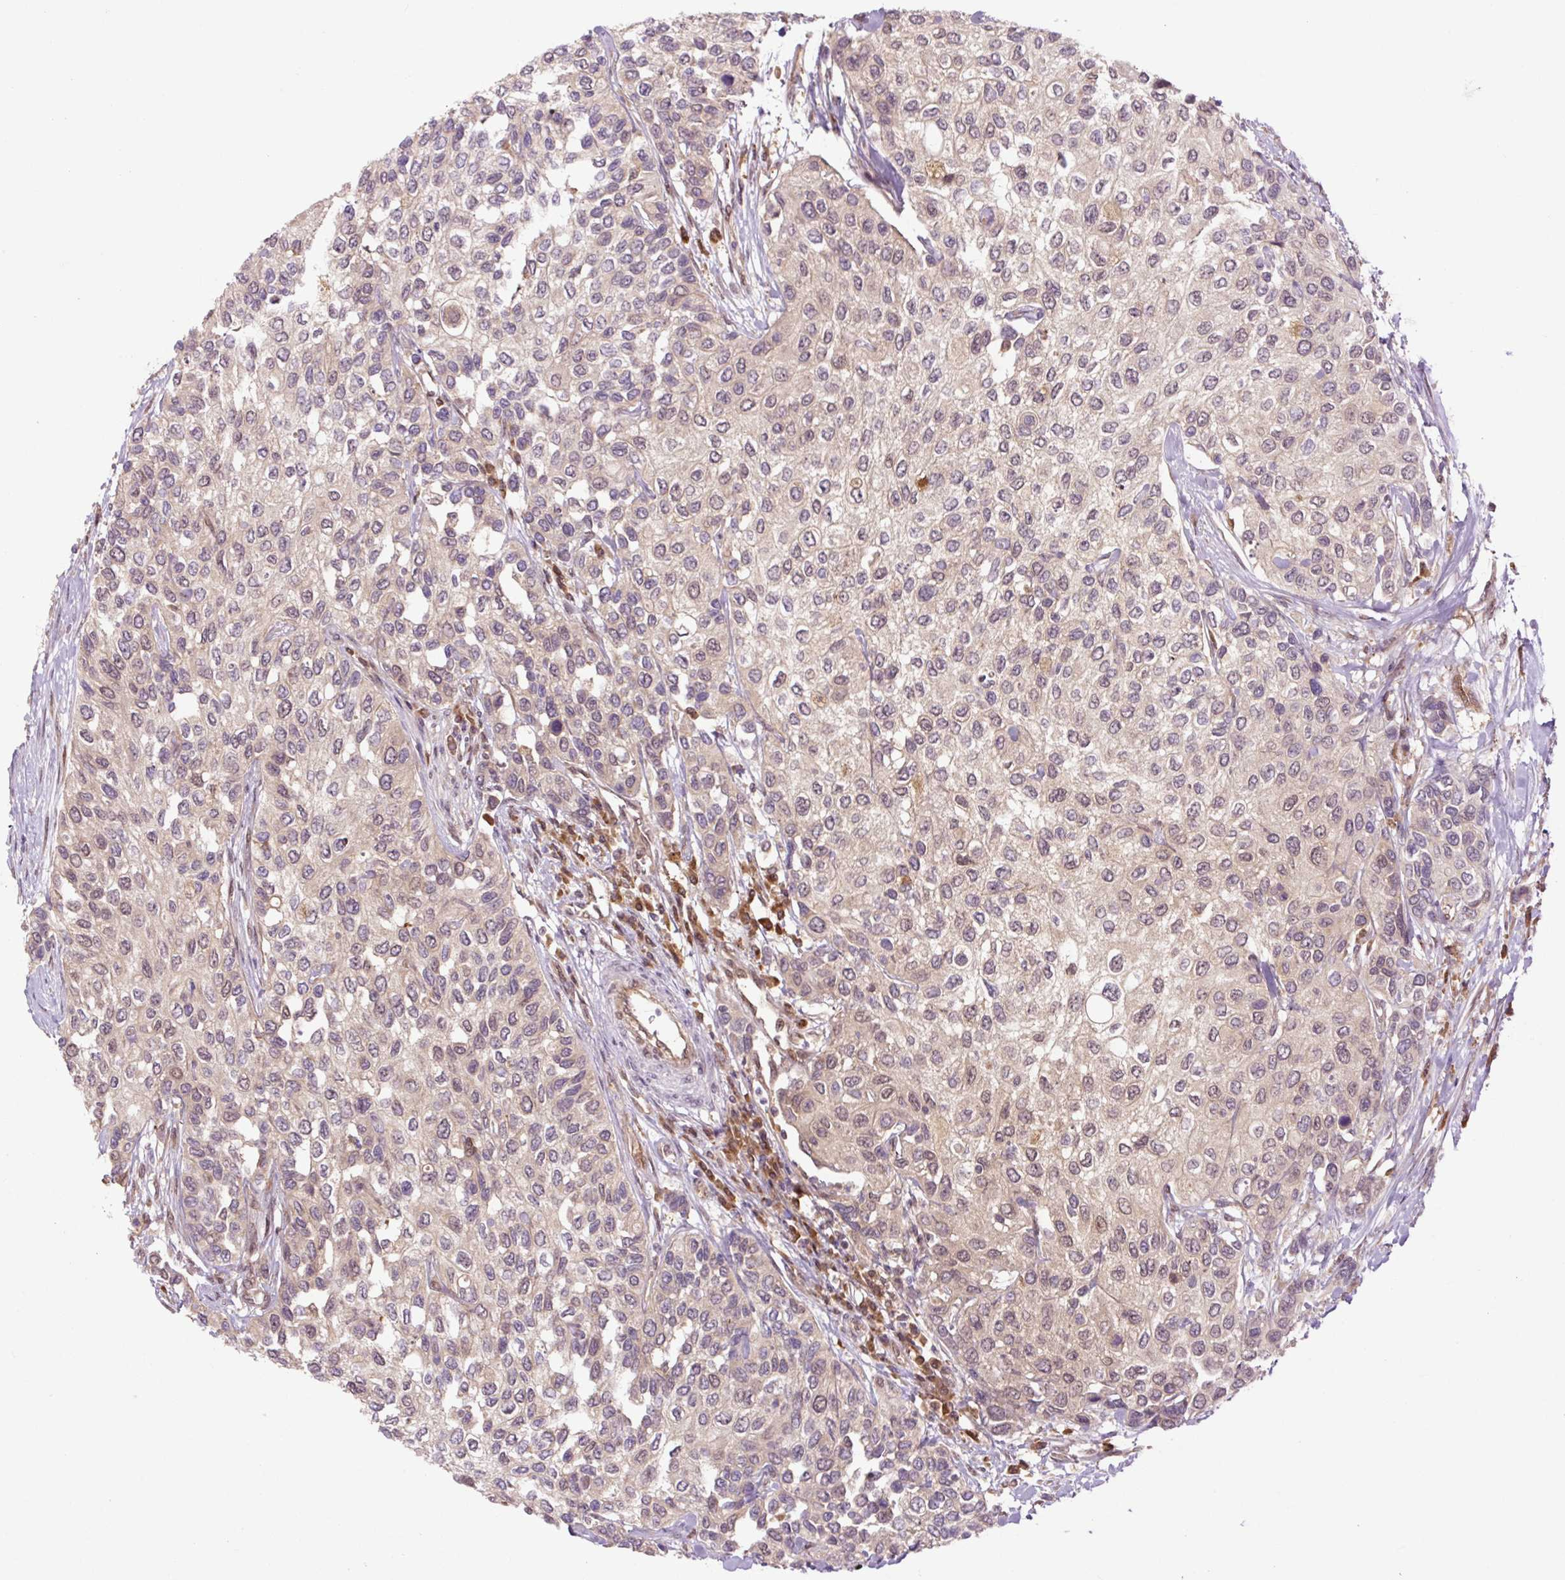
{"staining": {"intensity": "weak", "quantity": "<25%", "location": "cytoplasmic/membranous,nuclear"}, "tissue": "urothelial cancer", "cell_type": "Tumor cells", "image_type": "cancer", "snomed": [{"axis": "morphology", "description": "Normal tissue, NOS"}, {"axis": "morphology", "description": "Urothelial carcinoma, High grade"}, {"axis": "topography", "description": "Vascular tissue"}, {"axis": "topography", "description": "Urinary bladder"}], "caption": "IHC of high-grade urothelial carcinoma exhibits no staining in tumor cells.", "gene": "TPT1", "patient": {"sex": "female", "age": 56}}